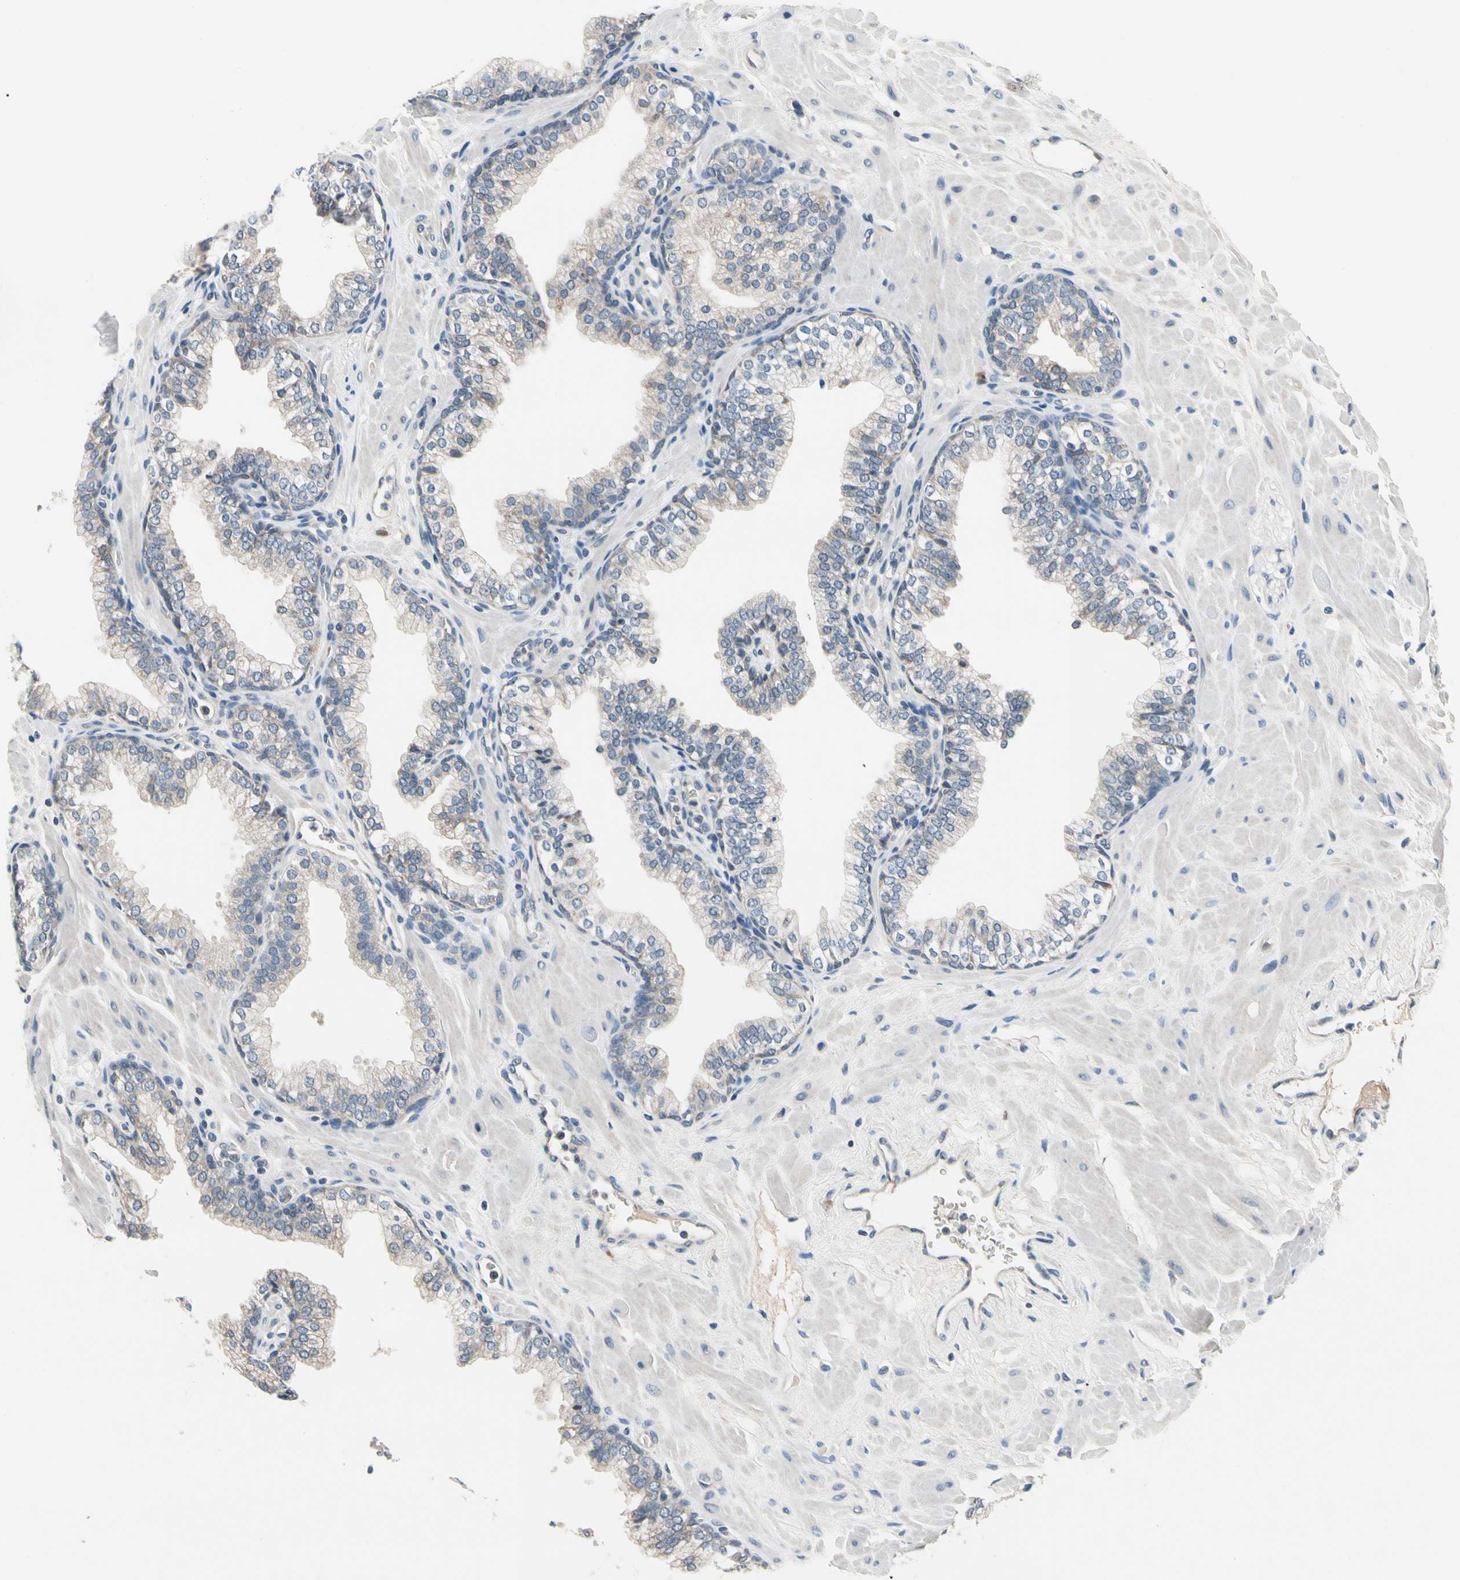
{"staining": {"intensity": "weak", "quantity": "<25%", "location": "cytoplasmic/membranous"}, "tissue": "prostate", "cell_type": "Glandular cells", "image_type": "normal", "snomed": [{"axis": "morphology", "description": "Normal tissue, NOS"}, {"axis": "topography", "description": "Prostate"}], "caption": "This is an IHC image of normal human prostate. There is no positivity in glandular cells.", "gene": "SELENOK", "patient": {"sex": "male", "age": 60}}